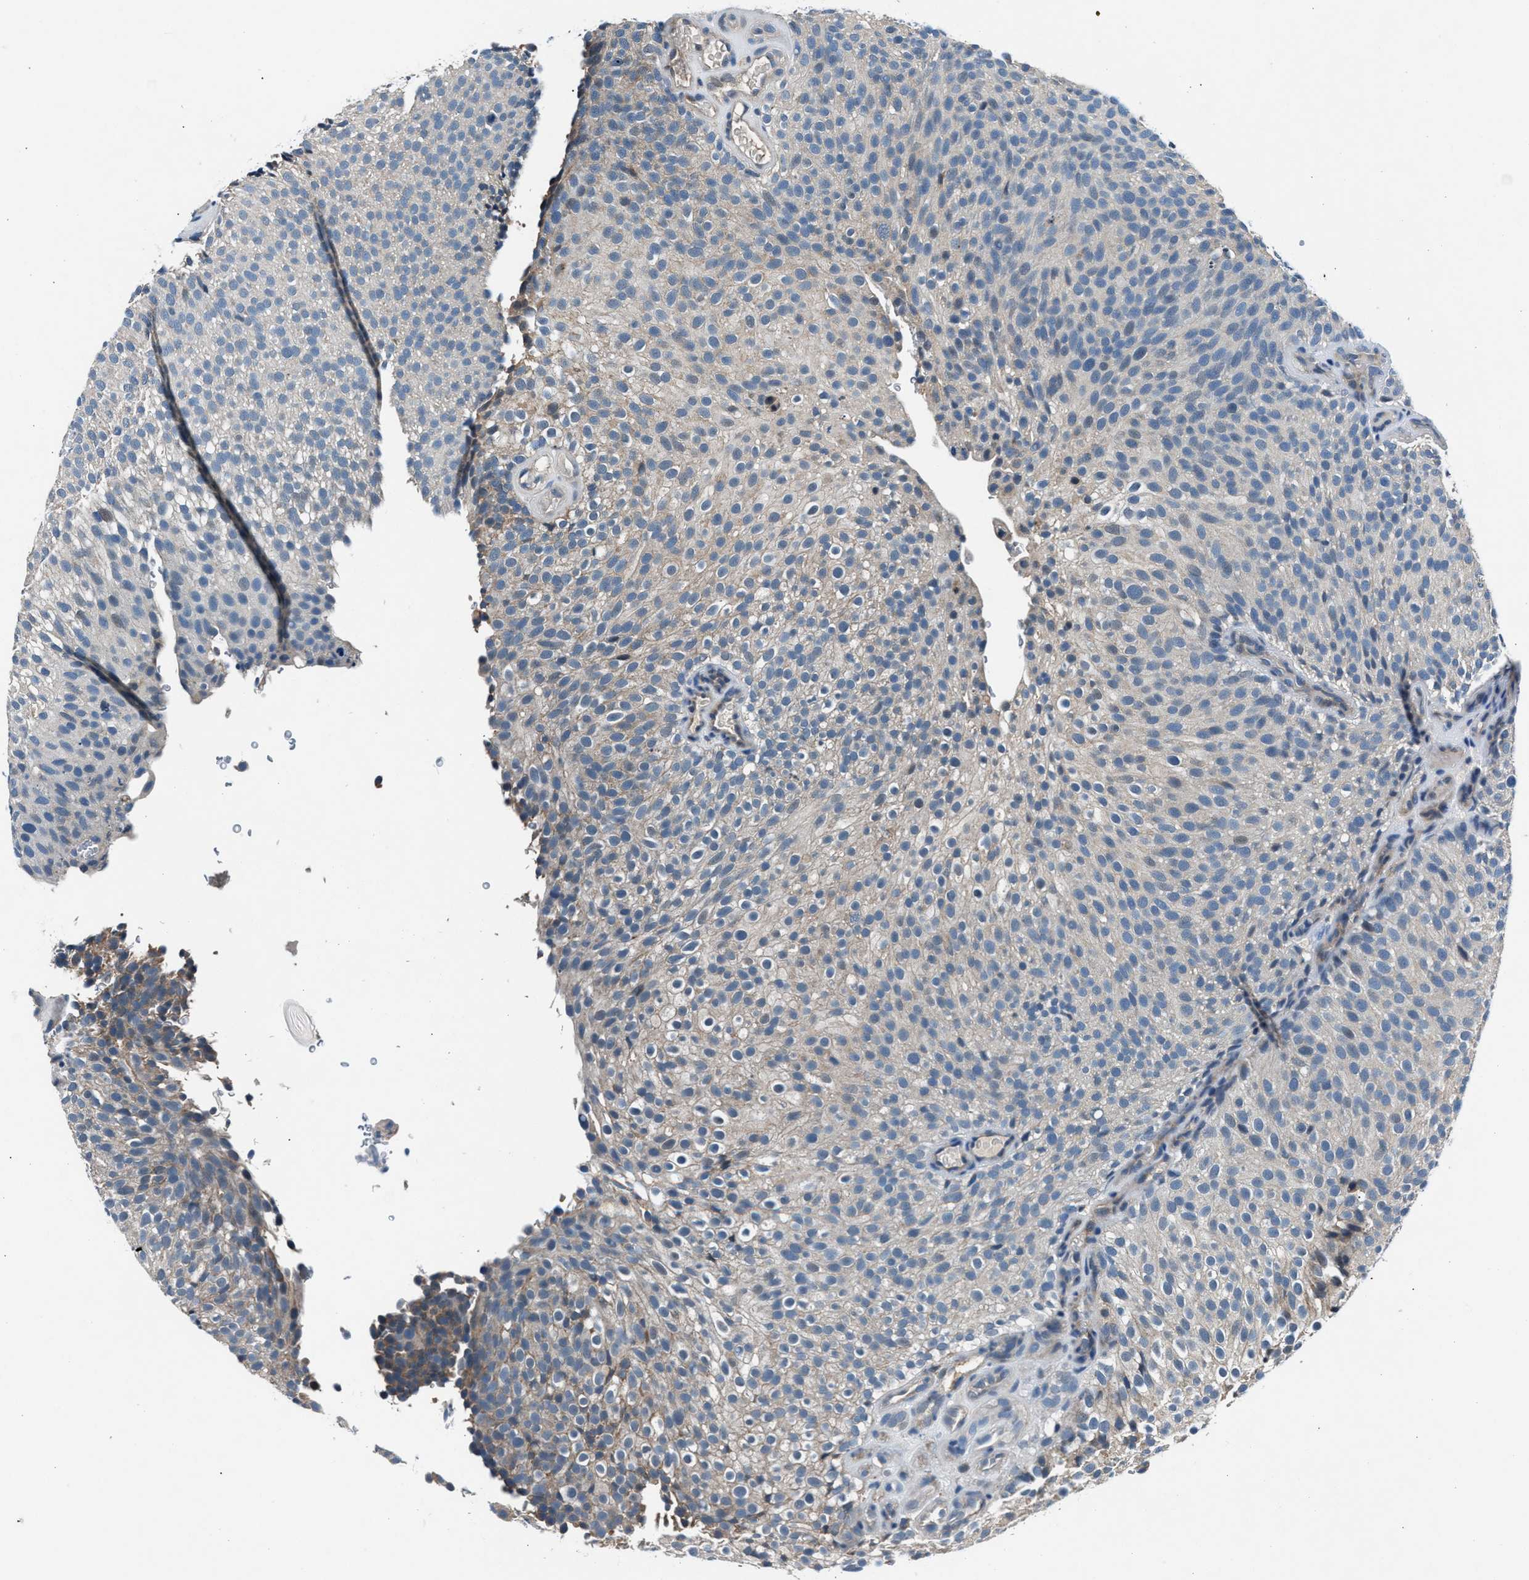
{"staining": {"intensity": "weak", "quantity": "<25%", "location": "cytoplasmic/membranous"}, "tissue": "urothelial cancer", "cell_type": "Tumor cells", "image_type": "cancer", "snomed": [{"axis": "morphology", "description": "Urothelial carcinoma, Low grade"}, {"axis": "topography", "description": "Urinary bladder"}], "caption": "Tumor cells show no significant expression in low-grade urothelial carcinoma. (DAB (3,3'-diaminobenzidine) IHC visualized using brightfield microscopy, high magnification).", "gene": "DENND6B", "patient": {"sex": "male", "age": 78}}